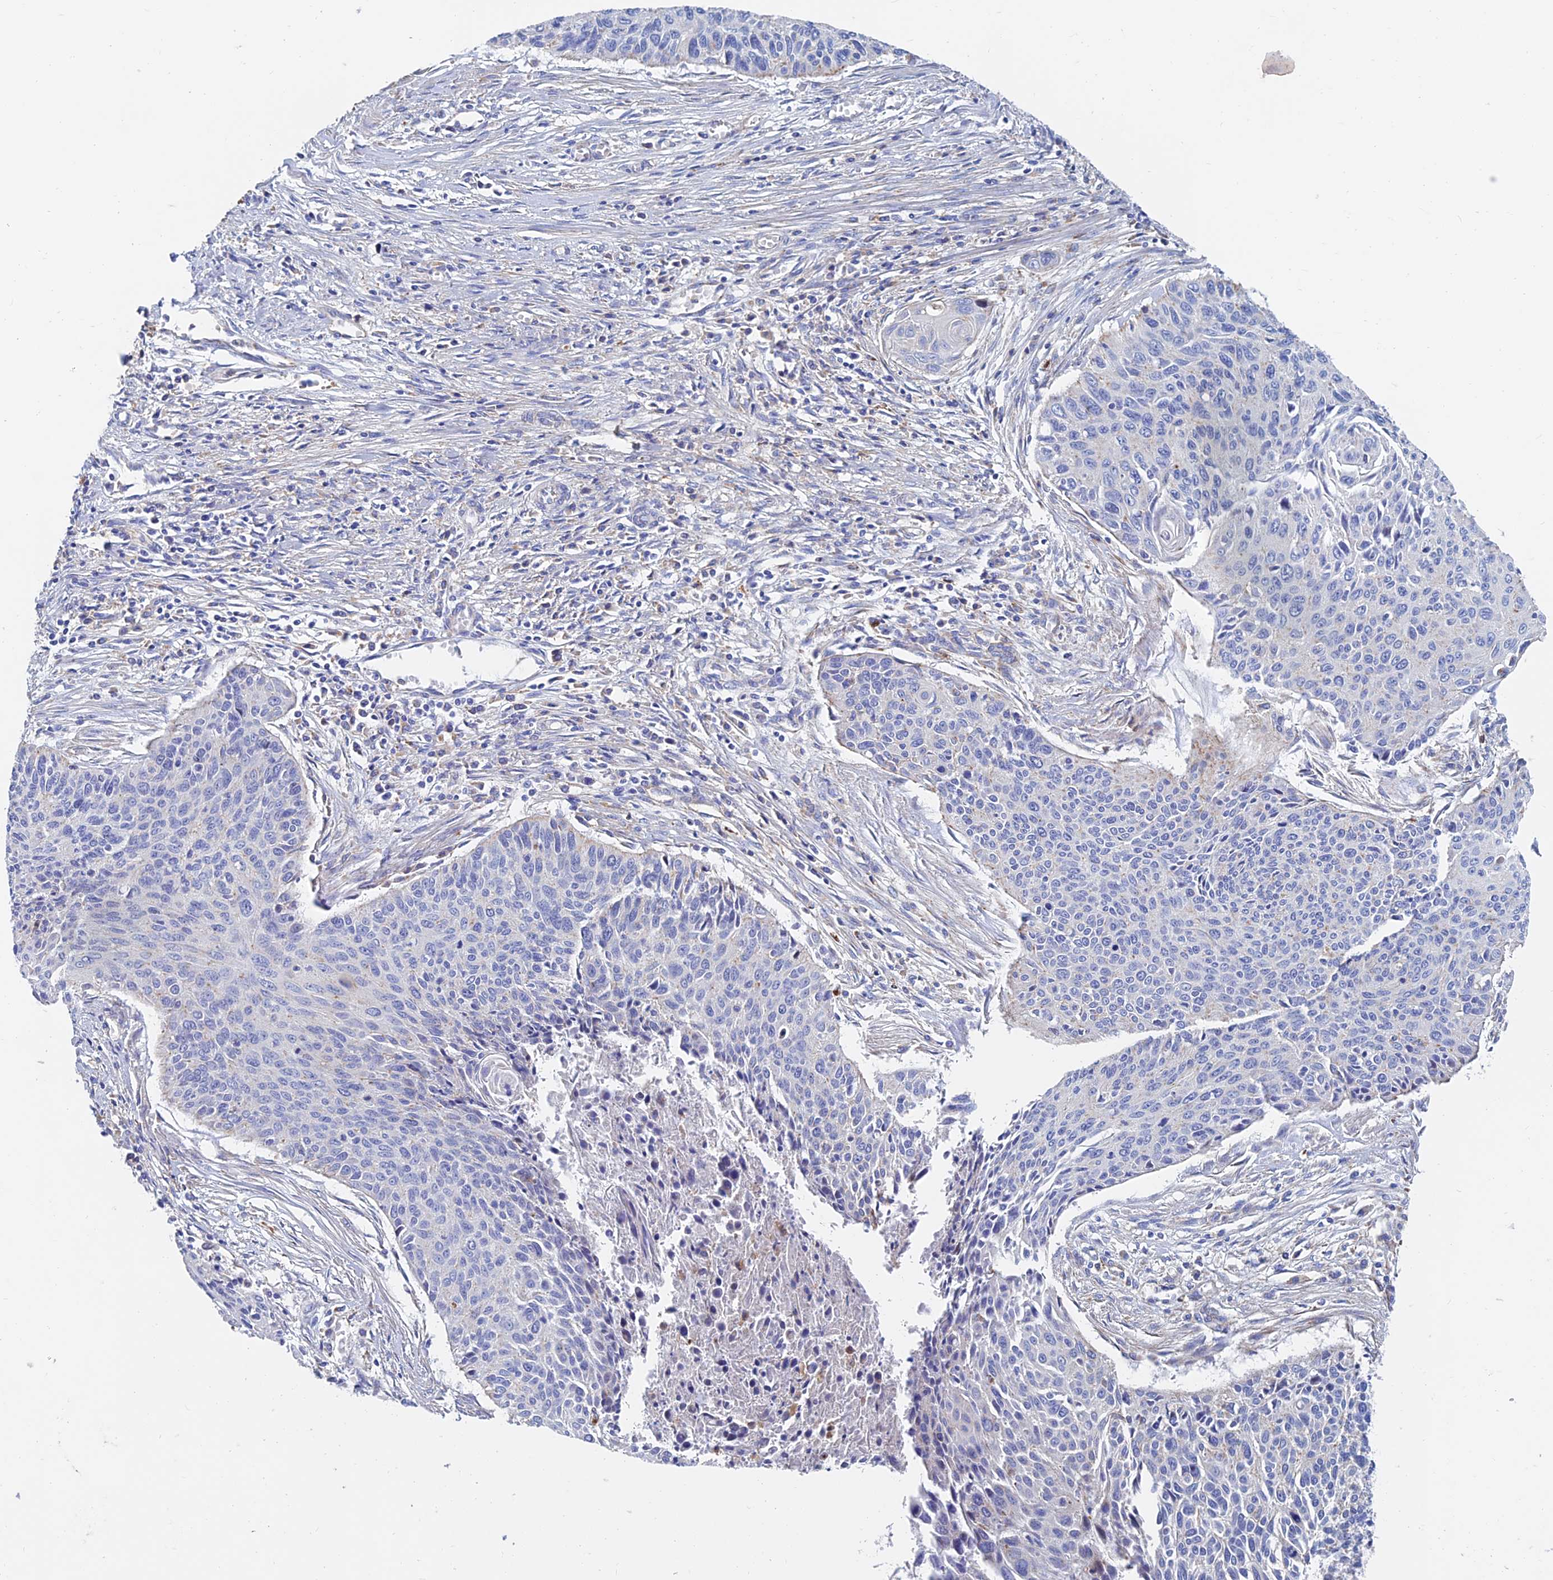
{"staining": {"intensity": "weak", "quantity": "<25%", "location": "cytoplasmic/membranous"}, "tissue": "cervical cancer", "cell_type": "Tumor cells", "image_type": "cancer", "snomed": [{"axis": "morphology", "description": "Squamous cell carcinoma, NOS"}, {"axis": "topography", "description": "Cervix"}], "caption": "This histopathology image is of cervical squamous cell carcinoma stained with IHC to label a protein in brown with the nuclei are counter-stained blue. There is no expression in tumor cells.", "gene": "SPNS1", "patient": {"sex": "female", "age": 55}}